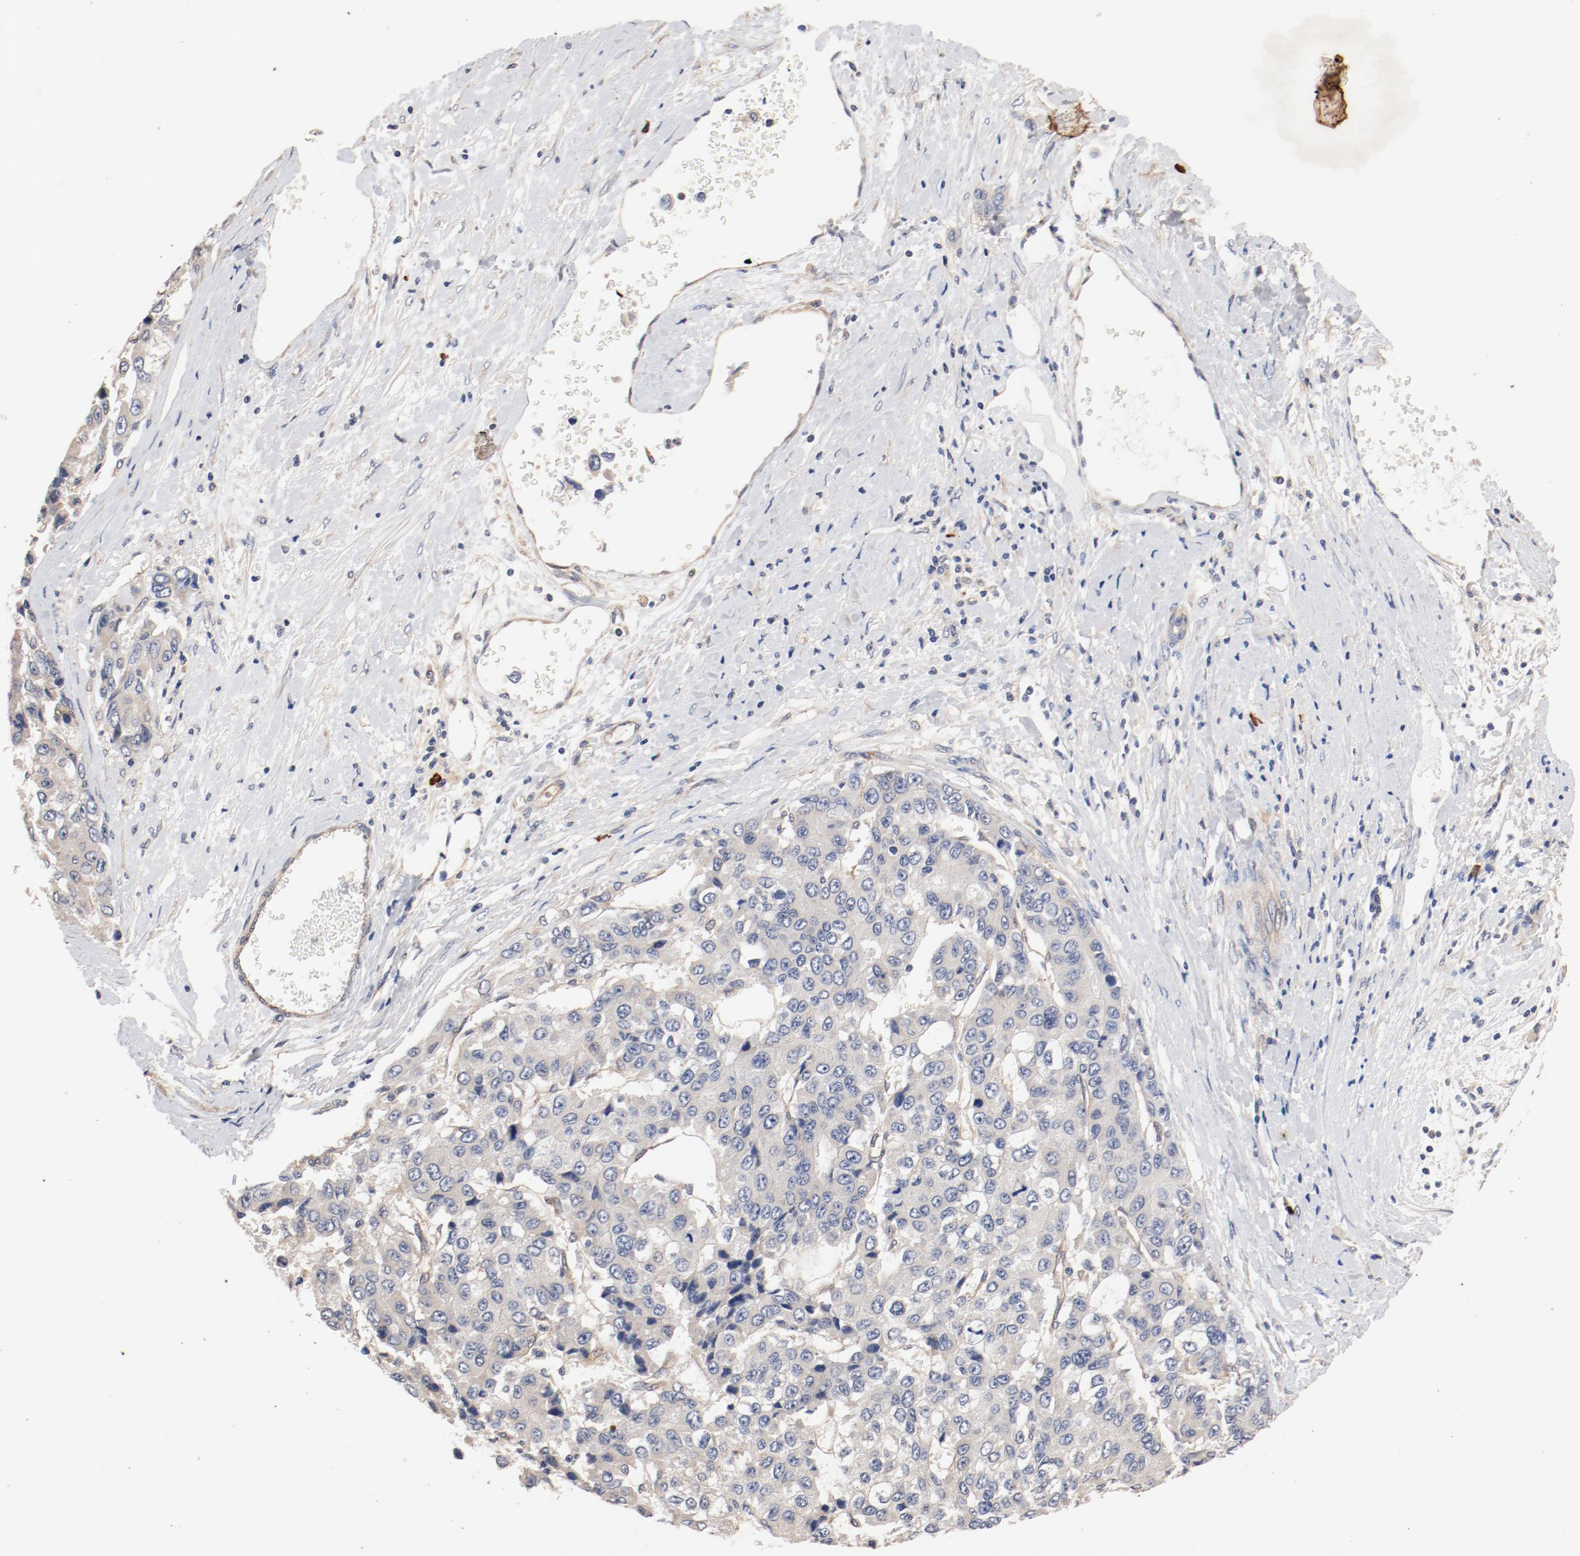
{"staining": {"intensity": "negative", "quantity": "none", "location": "none"}, "tissue": "liver cancer", "cell_type": "Tumor cells", "image_type": "cancer", "snomed": [{"axis": "morphology", "description": "Carcinoma, Hepatocellular, NOS"}, {"axis": "topography", "description": "Liver"}], "caption": "The micrograph reveals no staining of tumor cells in liver hepatocellular carcinoma.", "gene": "UBE2J1", "patient": {"sex": "female", "age": 66}}